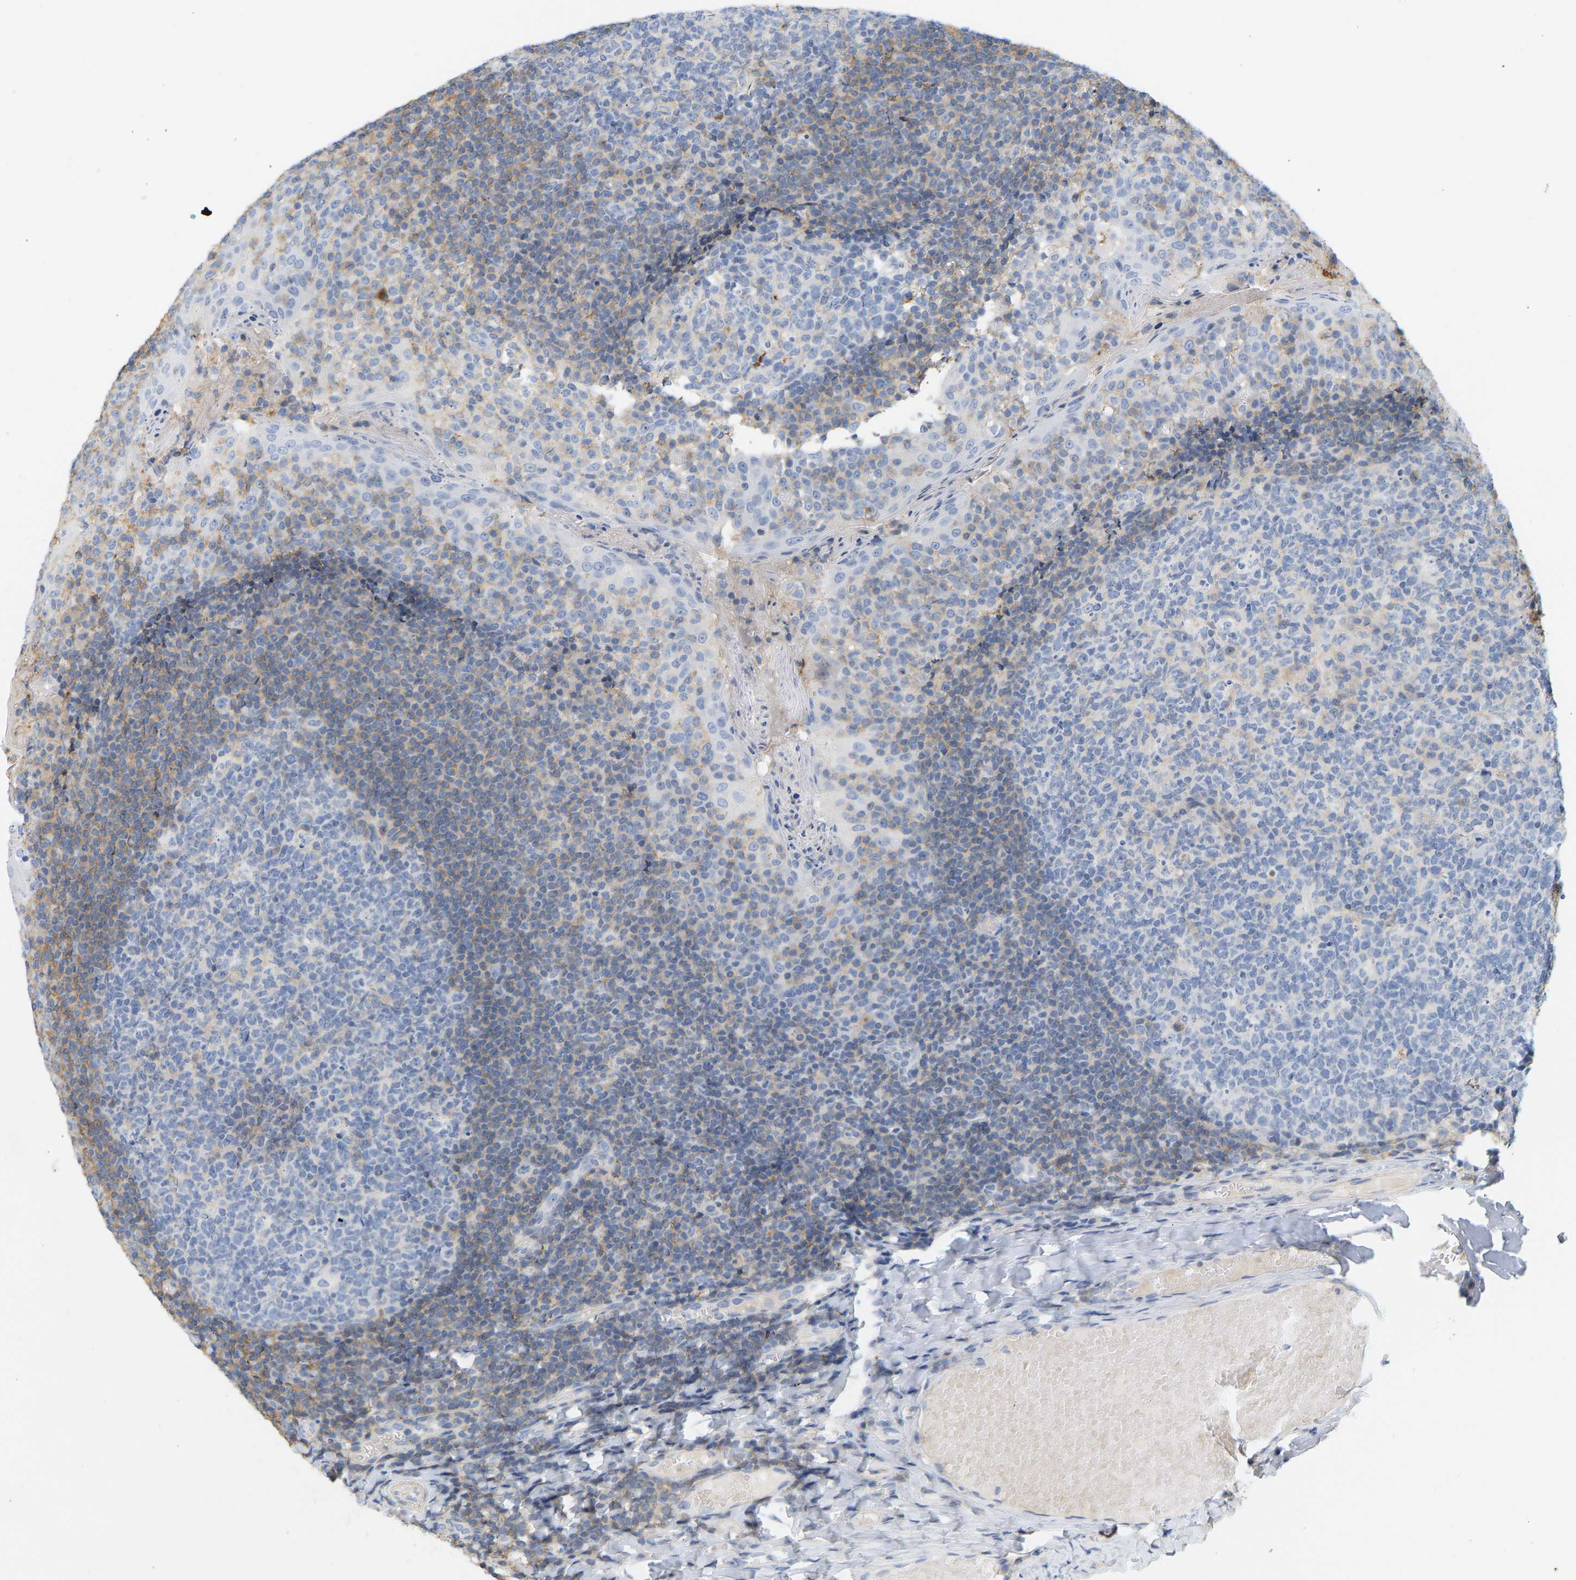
{"staining": {"intensity": "weak", "quantity": "<25%", "location": "cytoplasmic/membranous"}, "tissue": "tonsil", "cell_type": "Germinal center cells", "image_type": "normal", "snomed": [{"axis": "morphology", "description": "Normal tissue, NOS"}, {"axis": "topography", "description": "Tonsil"}], "caption": "Unremarkable tonsil was stained to show a protein in brown. There is no significant staining in germinal center cells.", "gene": "BVES", "patient": {"sex": "female", "age": 19}}